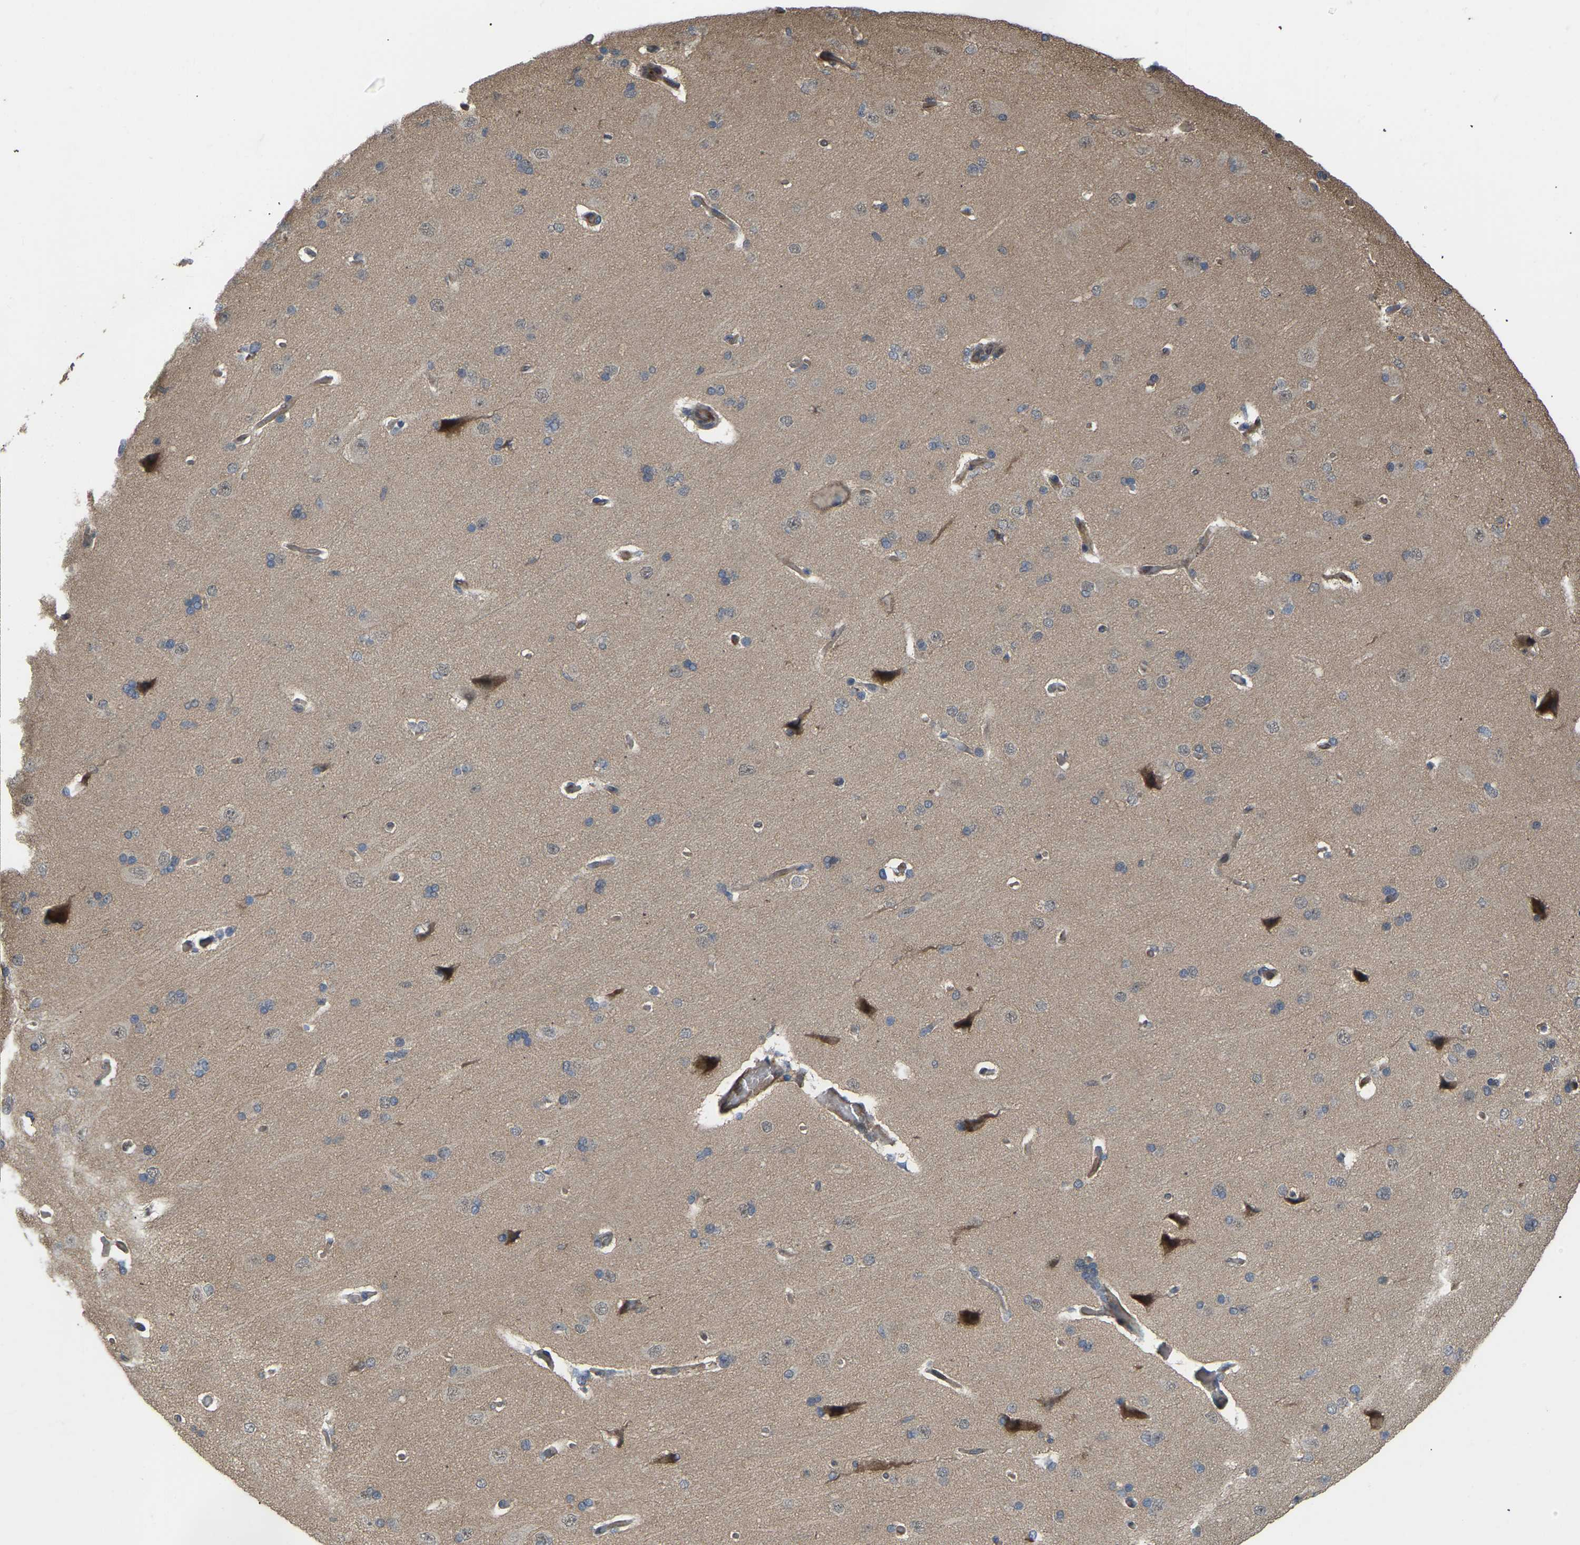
{"staining": {"intensity": "moderate", "quantity": ">75%", "location": "cytoplasmic/membranous"}, "tissue": "cerebral cortex", "cell_type": "Endothelial cells", "image_type": "normal", "snomed": [{"axis": "morphology", "description": "Normal tissue, NOS"}, {"axis": "topography", "description": "Cerebral cortex"}], "caption": "Cerebral cortex stained with DAB immunohistochemistry exhibits medium levels of moderate cytoplasmic/membranous expression in approximately >75% of endothelial cells. (DAB (3,3'-diaminobenzidine) IHC, brown staining for protein, blue staining for nuclei).", "gene": "LIMK2", "patient": {"sex": "male", "age": 62}}